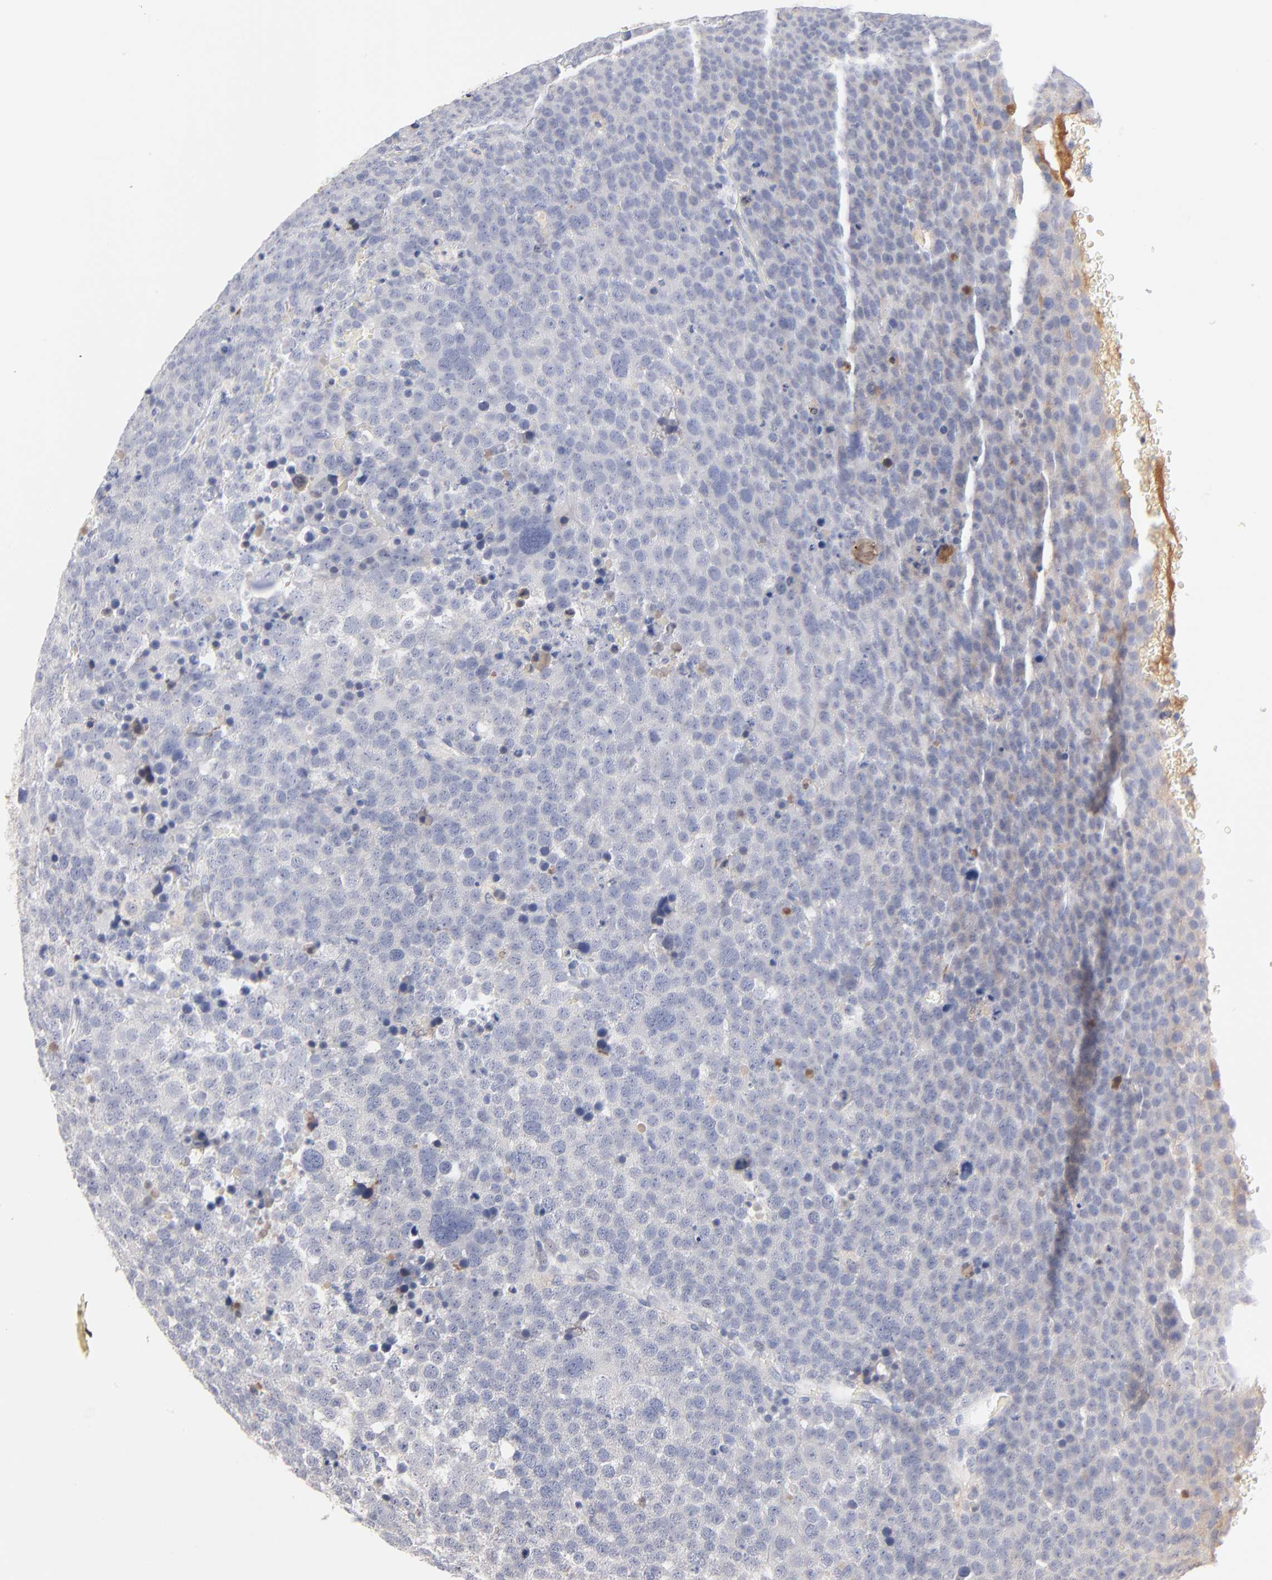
{"staining": {"intensity": "negative", "quantity": "none", "location": "none"}, "tissue": "testis cancer", "cell_type": "Tumor cells", "image_type": "cancer", "snomed": [{"axis": "morphology", "description": "Seminoma, NOS"}, {"axis": "topography", "description": "Testis"}], "caption": "The image demonstrates no significant staining in tumor cells of testis cancer (seminoma). The staining was performed using DAB (3,3'-diaminobenzidine) to visualize the protein expression in brown, while the nuclei were stained in blue with hematoxylin (Magnification: 20x).", "gene": "F12", "patient": {"sex": "male", "age": 71}}